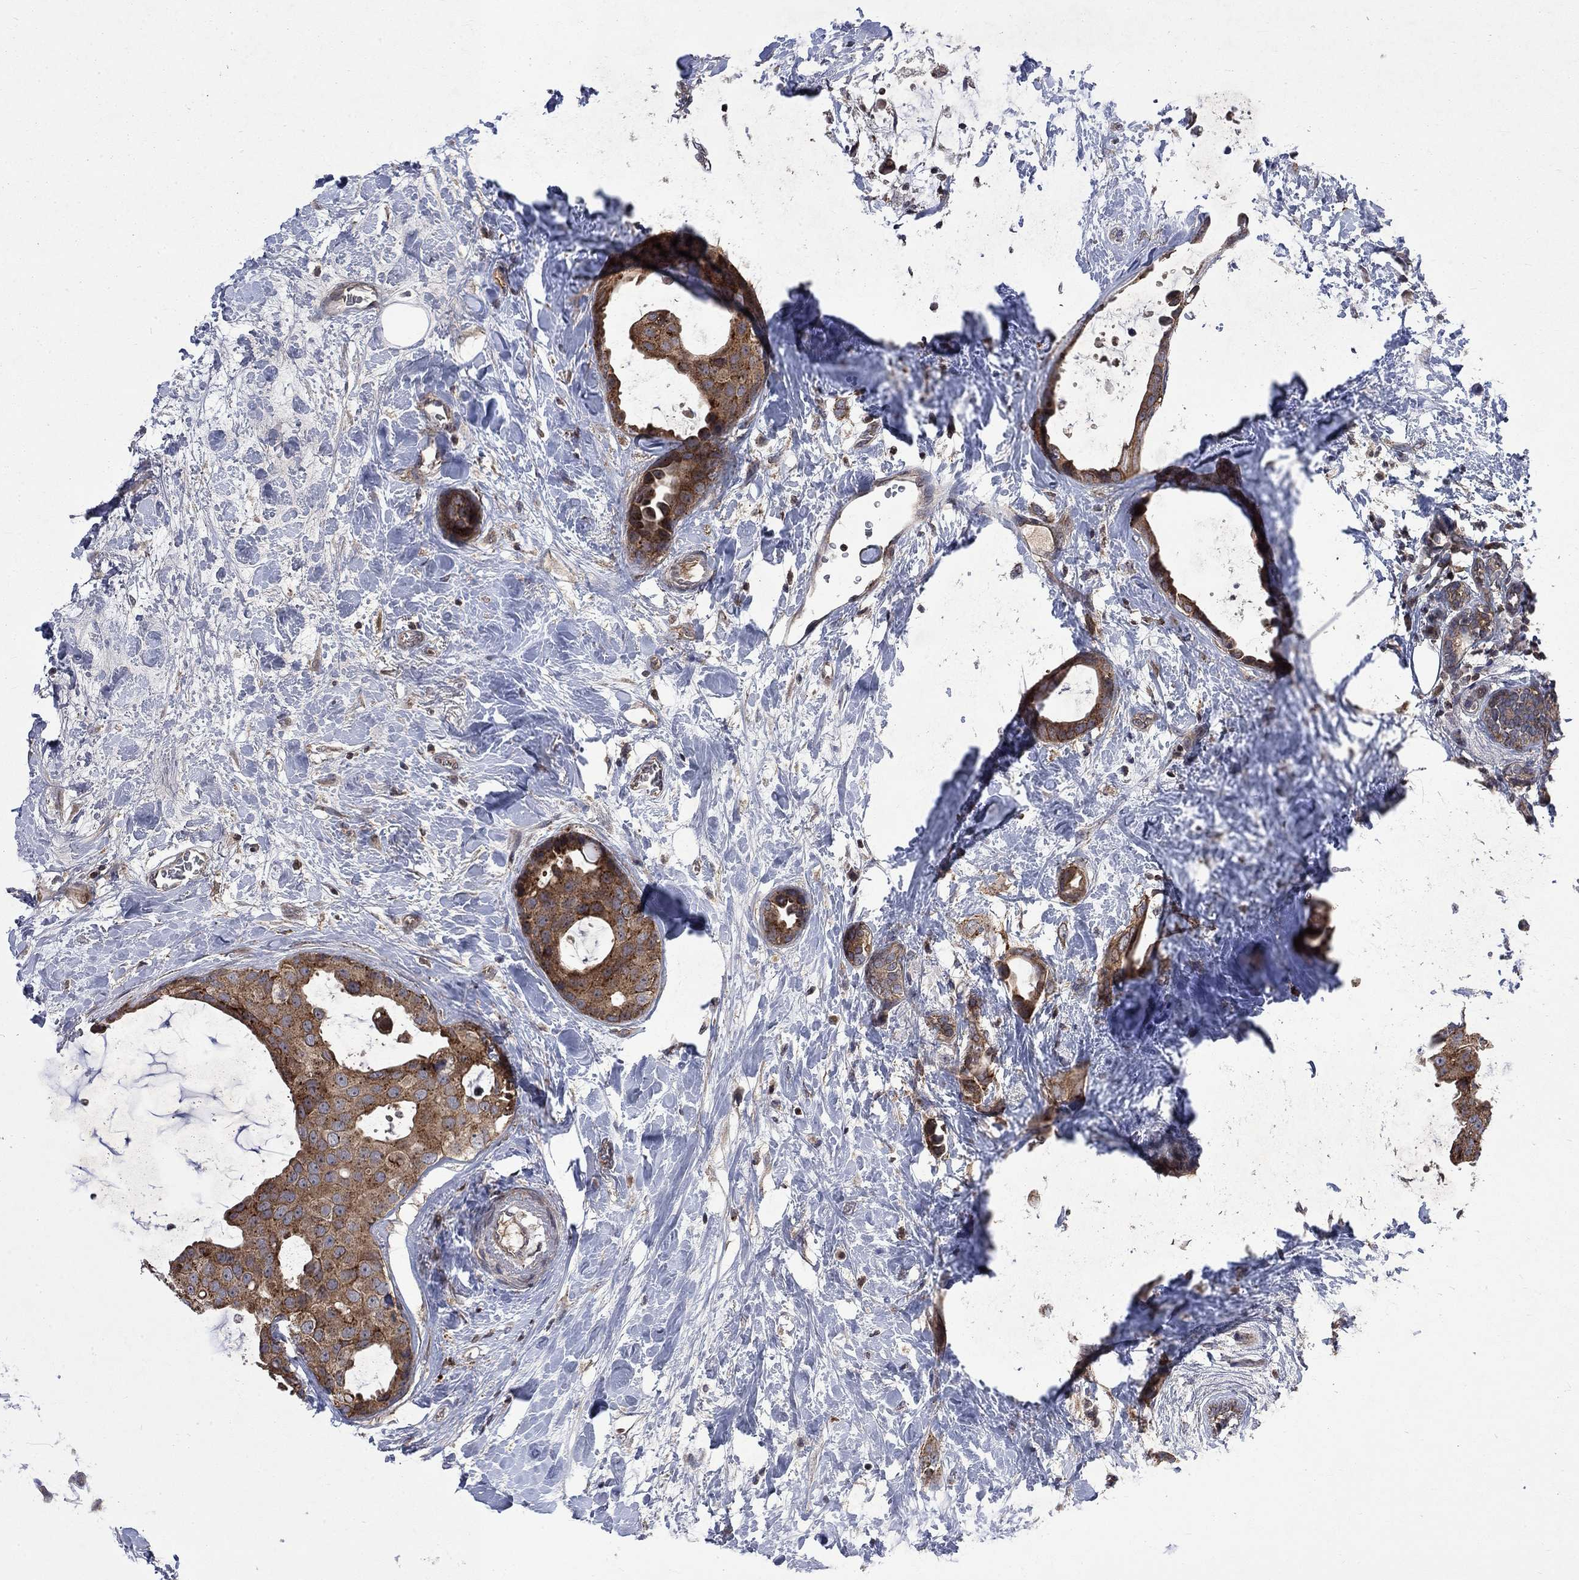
{"staining": {"intensity": "strong", "quantity": "25%-75%", "location": "cytoplasmic/membranous"}, "tissue": "breast cancer", "cell_type": "Tumor cells", "image_type": "cancer", "snomed": [{"axis": "morphology", "description": "Duct carcinoma"}, {"axis": "topography", "description": "Breast"}], "caption": "Immunohistochemical staining of human breast cancer shows high levels of strong cytoplasmic/membranous expression in approximately 25%-75% of tumor cells. (IHC, brightfield microscopy, high magnification).", "gene": "TMEM33", "patient": {"sex": "female", "age": 45}}